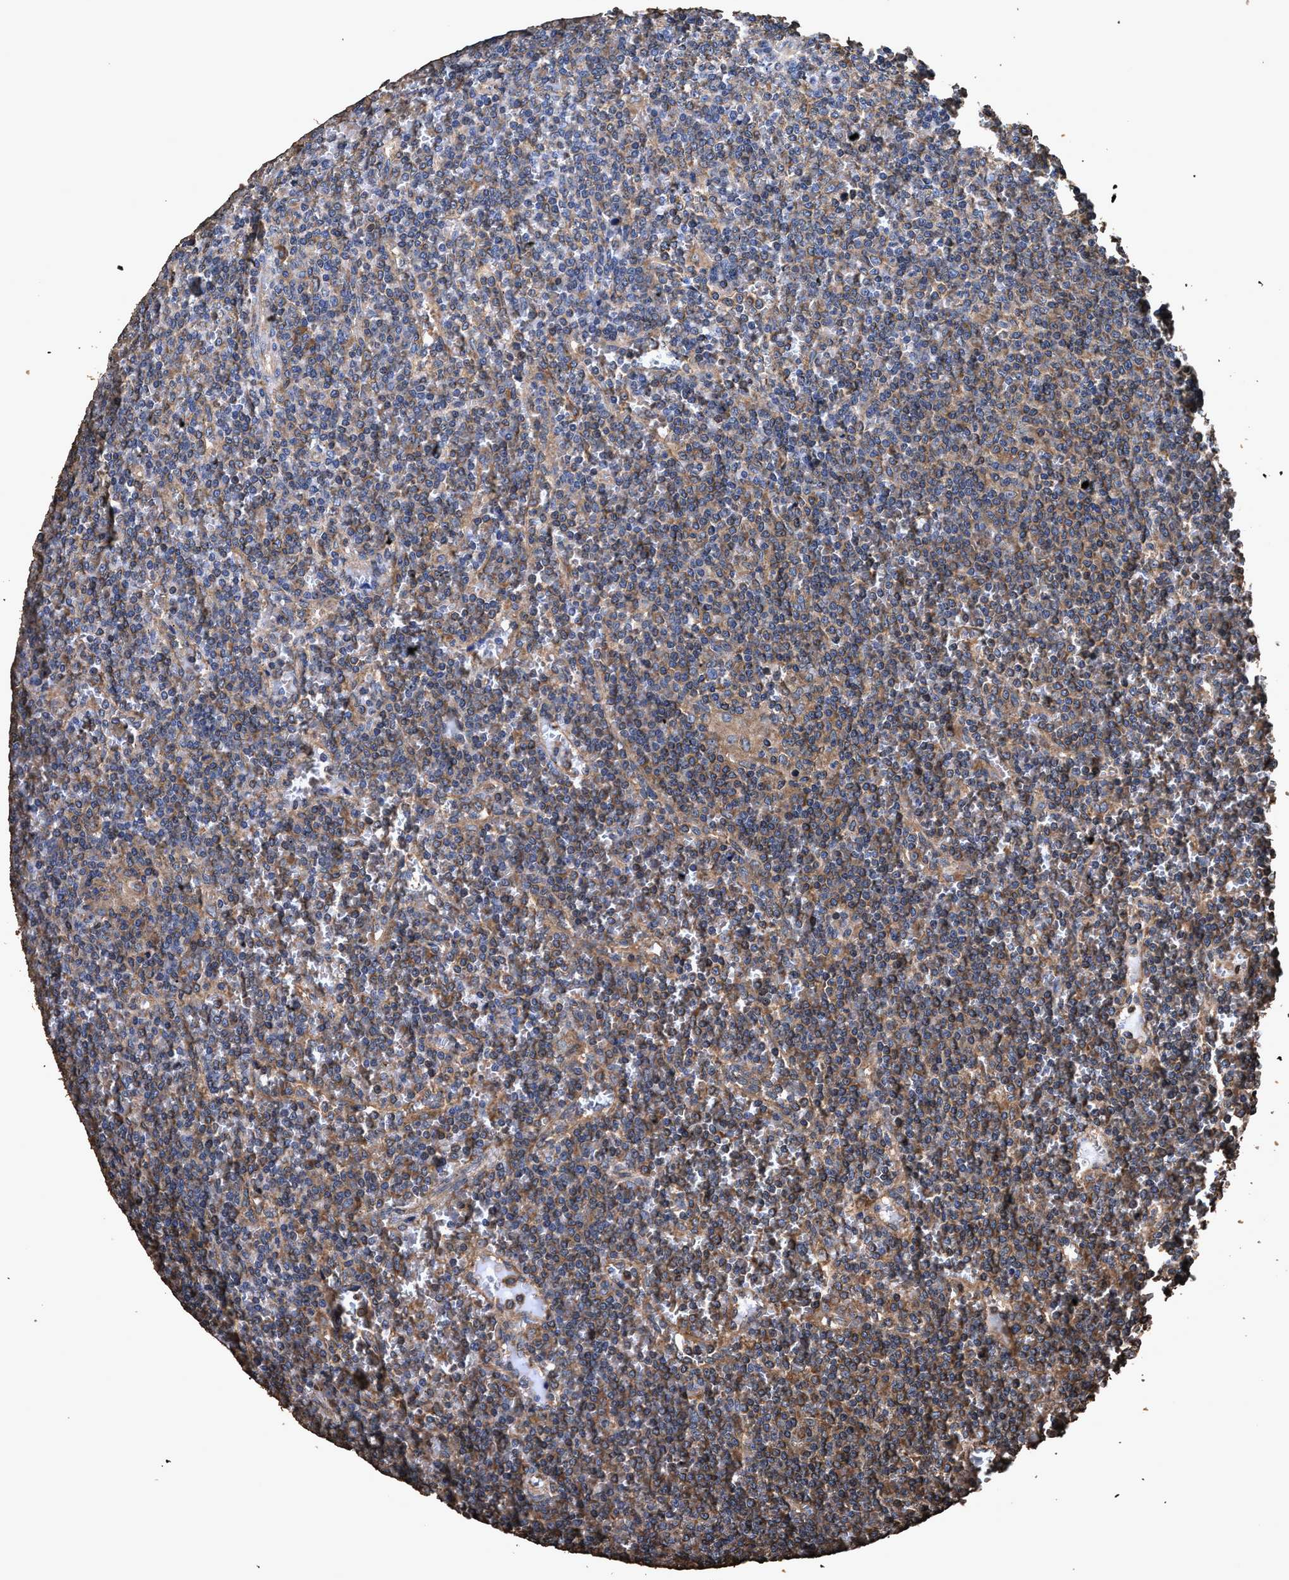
{"staining": {"intensity": "moderate", "quantity": "25%-75%", "location": "cytoplasmic/membranous"}, "tissue": "lymphoma", "cell_type": "Tumor cells", "image_type": "cancer", "snomed": [{"axis": "morphology", "description": "Malignant lymphoma, non-Hodgkin's type, Low grade"}, {"axis": "topography", "description": "Spleen"}], "caption": "The immunohistochemical stain shows moderate cytoplasmic/membranous expression in tumor cells of low-grade malignant lymphoma, non-Hodgkin's type tissue.", "gene": "ZMYND19", "patient": {"sex": "female", "age": 19}}